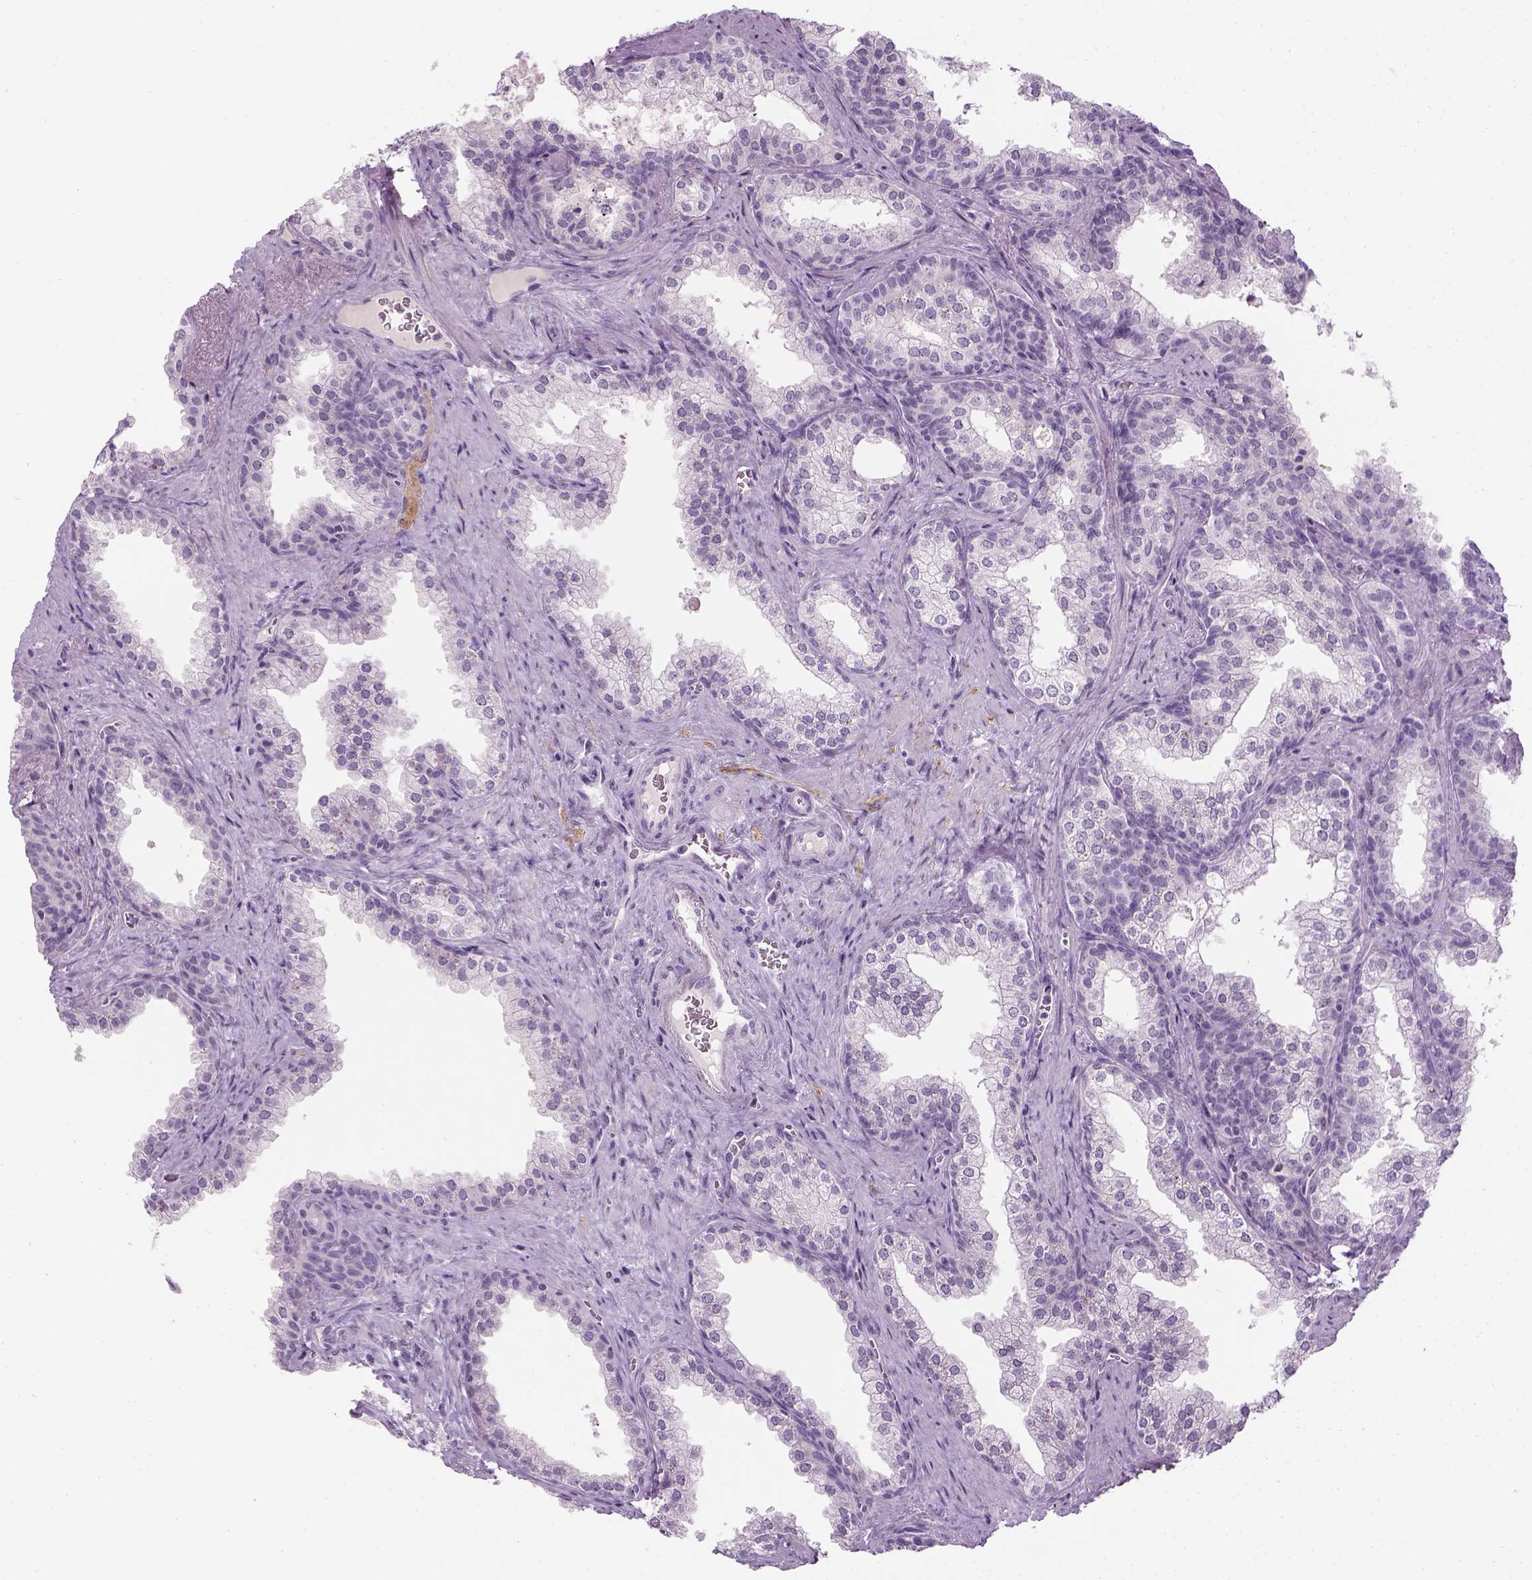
{"staining": {"intensity": "negative", "quantity": "none", "location": "none"}, "tissue": "prostate", "cell_type": "Glandular cells", "image_type": "normal", "snomed": [{"axis": "morphology", "description": "Normal tissue, NOS"}, {"axis": "topography", "description": "Prostate"}], "caption": "High magnification brightfield microscopy of normal prostate stained with DAB (3,3'-diaminobenzidine) (brown) and counterstained with hematoxylin (blue): glandular cells show no significant positivity.", "gene": "TH", "patient": {"sex": "male", "age": 79}}